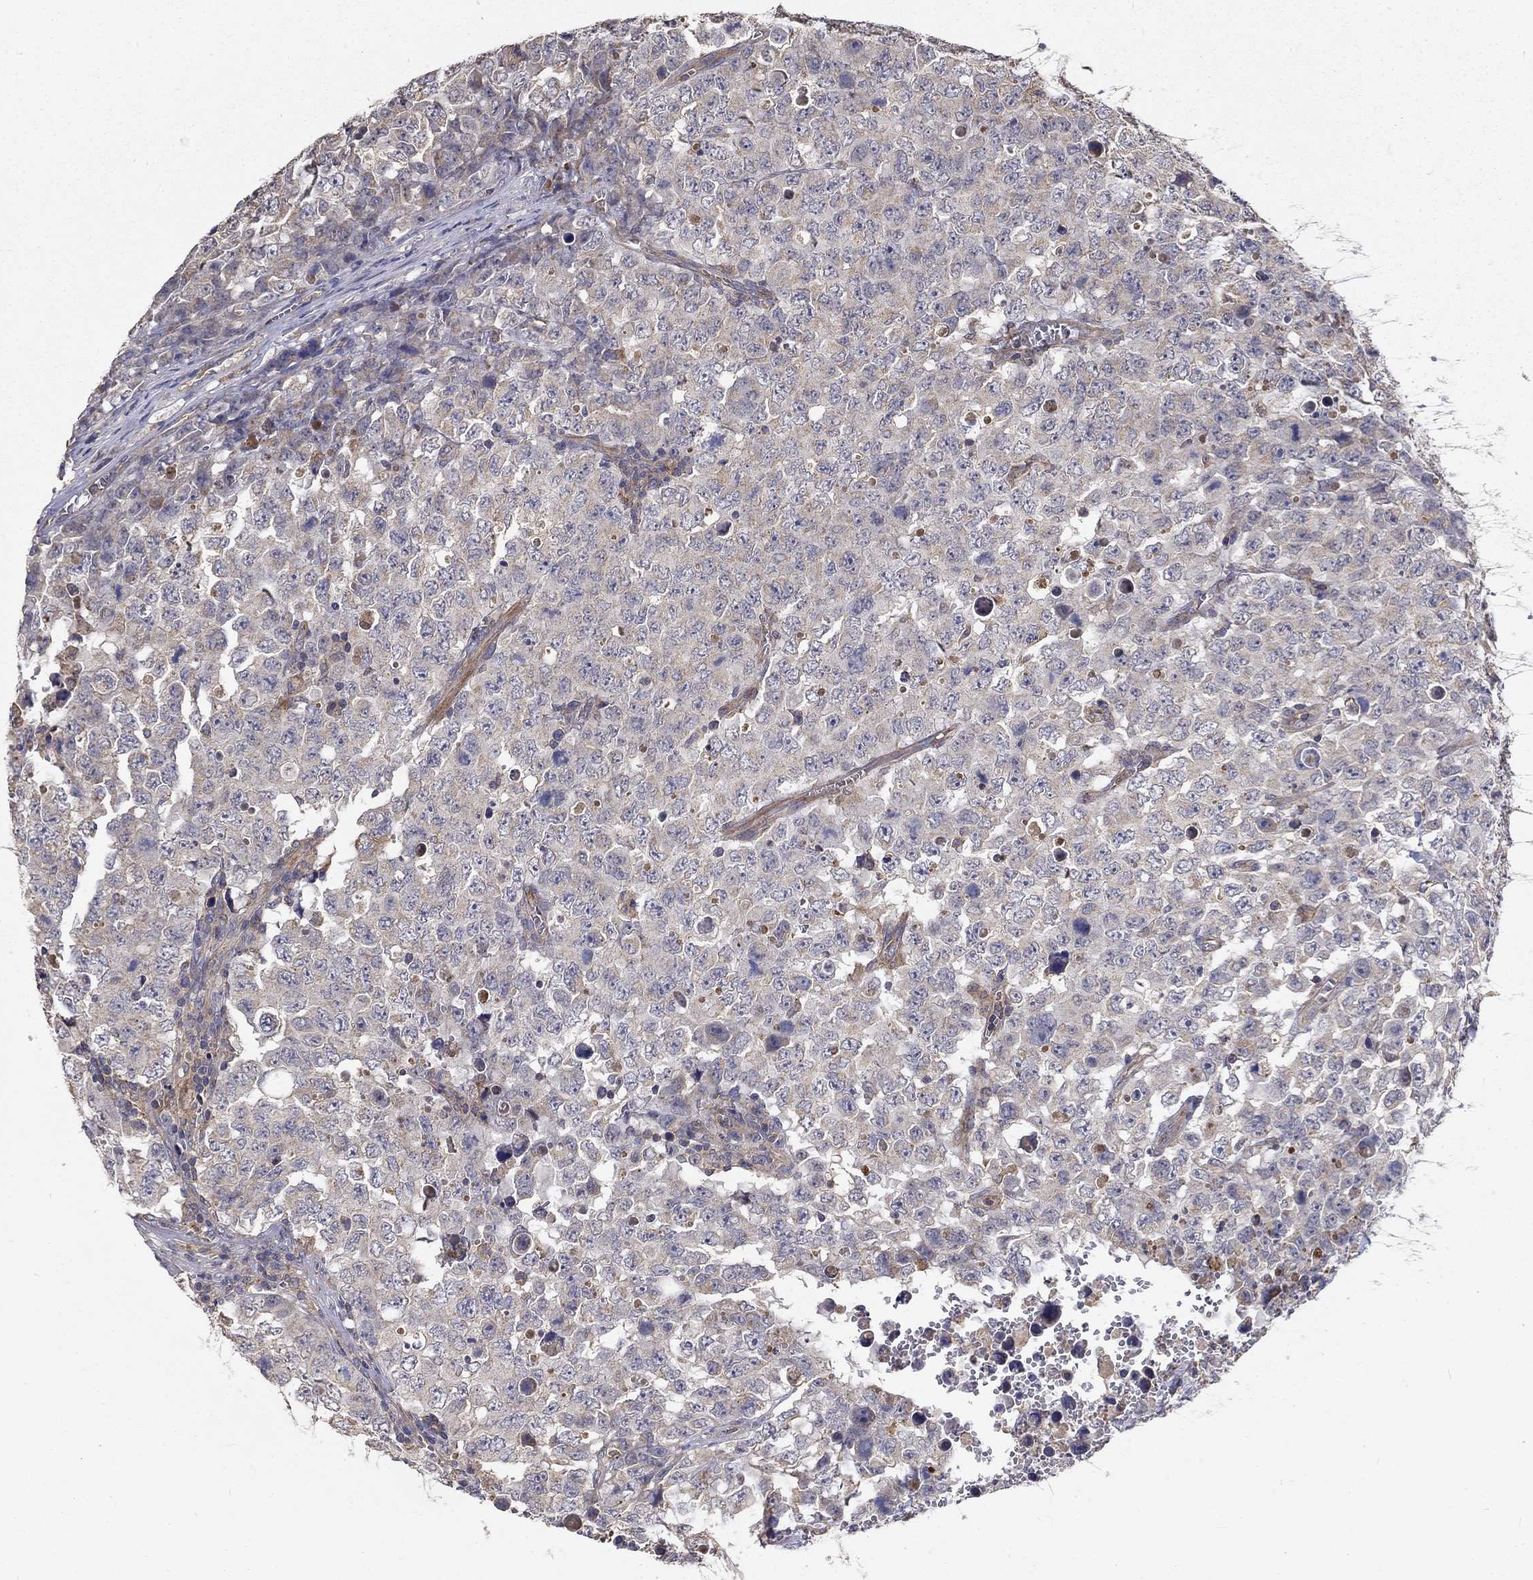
{"staining": {"intensity": "negative", "quantity": "none", "location": "none"}, "tissue": "testis cancer", "cell_type": "Tumor cells", "image_type": "cancer", "snomed": [{"axis": "morphology", "description": "Carcinoma, Embryonal, NOS"}, {"axis": "topography", "description": "Testis"}], "caption": "This is an IHC histopathology image of testis cancer. There is no staining in tumor cells.", "gene": "ALDH4A1", "patient": {"sex": "male", "age": 23}}